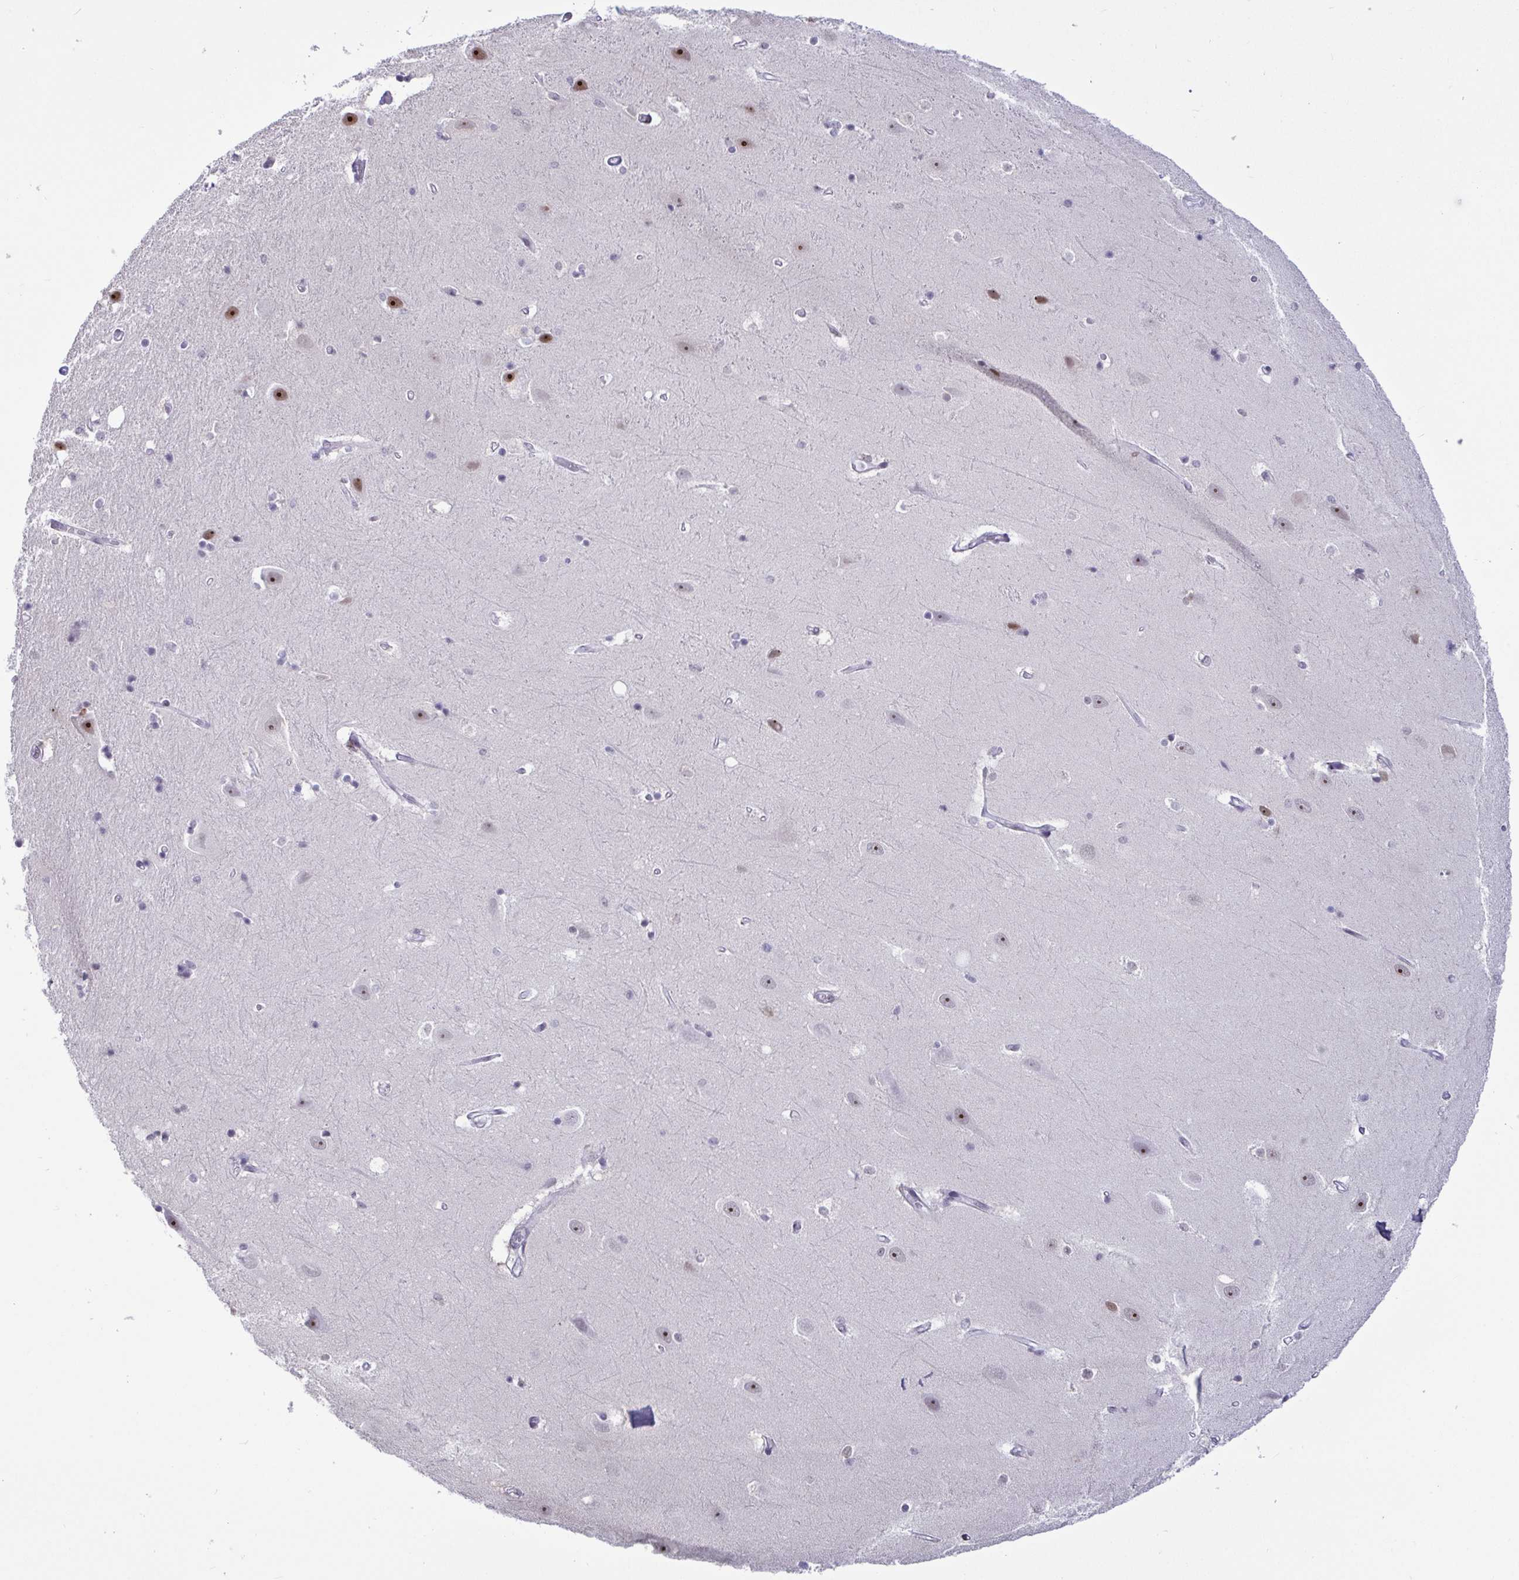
{"staining": {"intensity": "negative", "quantity": "none", "location": "none"}, "tissue": "hippocampus", "cell_type": "Glial cells", "image_type": "normal", "snomed": [{"axis": "morphology", "description": "Normal tissue, NOS"}, {"axis": "topography", "description": "Hippocampus"}], "caption": "Immunohistochemistry (IHC) micrograph of unremarkable hippocampus: human hippocampus stained with DAB displays no significant protein positivity in glial cells.", "gene": "SUPT16H", "patient": {"sex": "male", "age": 63}}